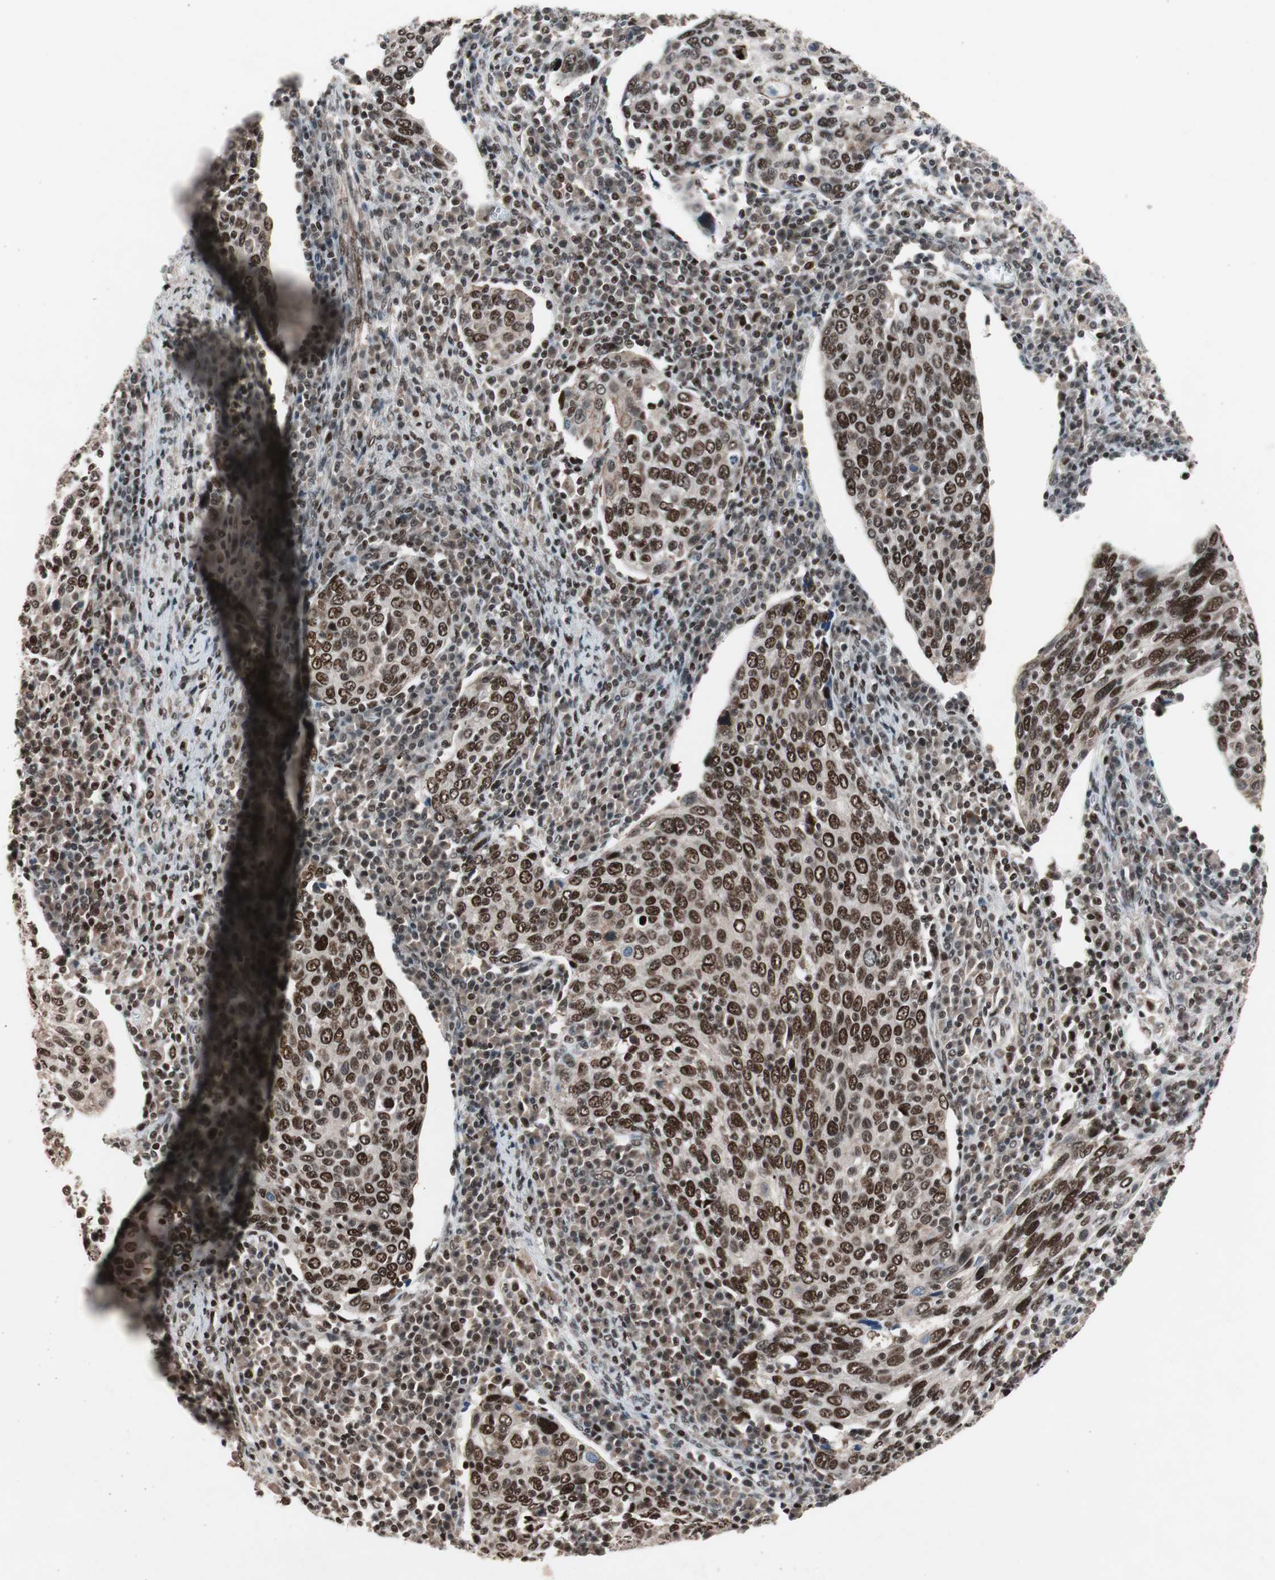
{"staining": {"intensity": "strong", "quantity": ">75%", "location": "nuclear"}, "tissue": "cervical cancer", "cell_type": "Tumor cells", "image_type": "cancer", "snomed": [{"axis": "morphology", "description": "Squamous cell carcinoma, NOS"}, {"axis": "topography", "description": "Cervix"}], "caption": "A brown stain highlights strong nuclear positivity of a protein in human squamous cell carcinoma (cervical) tumor cells. Using DAB (3,3'-diaminobenzidine) (brown) and hematoxylin (blue) stains, captured at high magnification using brightfield microscopy.", "gene": "RPA1", "patient": {"sex": "female", "age": 40}}